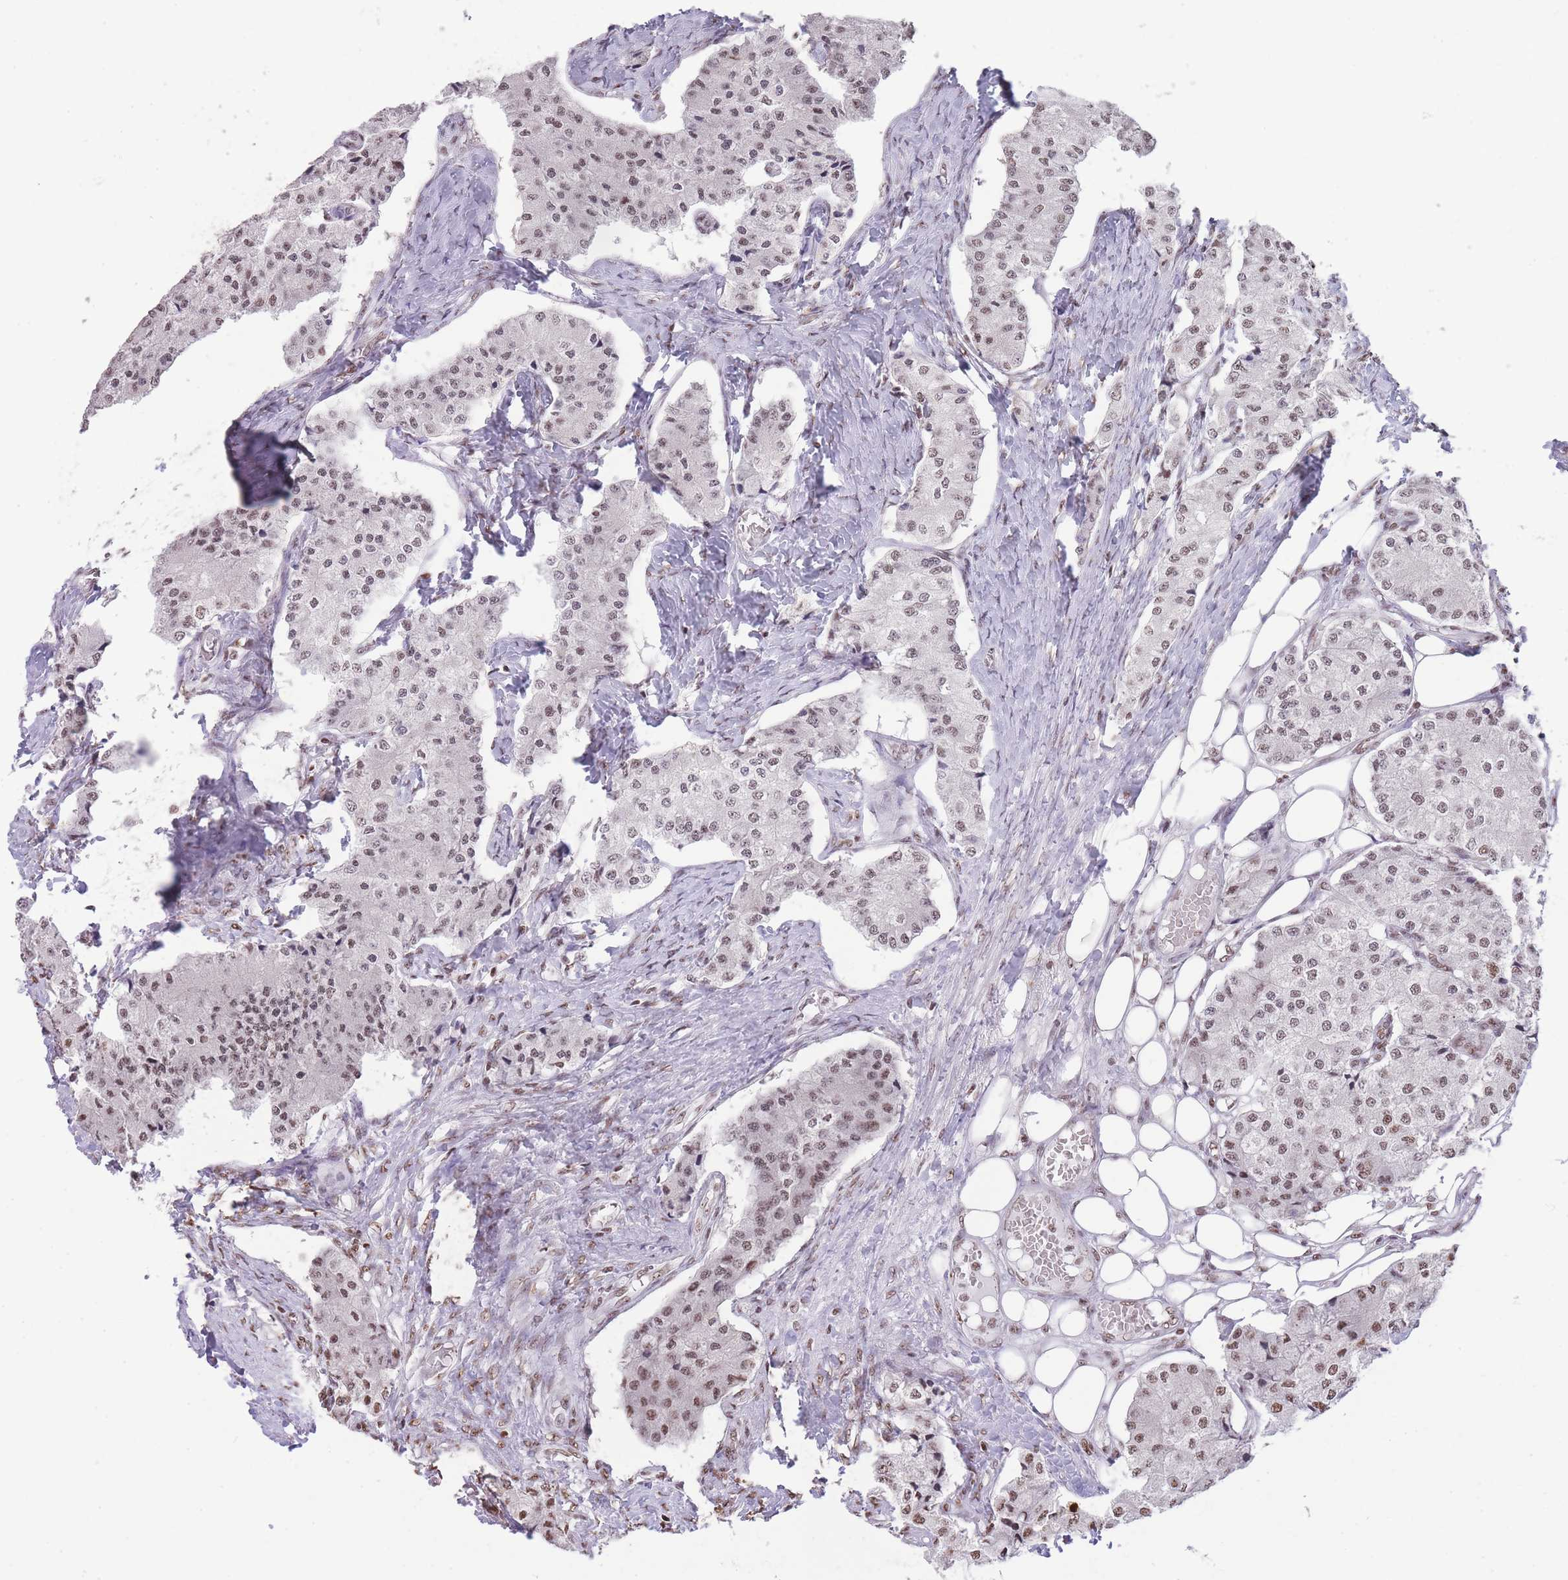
{"staining": {"intensity": "moderate", "quantity": ">75%", "location": "nuclear"}, "tissue": "carcinoid", "cell_type": "Tumor cells", "image_type": "cancer", "snomed": [{"axis": "morphology", "description": "Carcinoid, malignant, NOS"}, {"axis": "topography", "description": "Colon"}], "caption": "Immunohistochemistry micrograph of neoplastic tissue: human carcinoid (malignant) stained using immunohistochemistry displays medium levels of moderate protein expression localized specifically in the nuclear of tumor cells, appearing as a nuclear brown color.", "gene": "EVC2", "patient": {"sex": "female", "age": 52}}